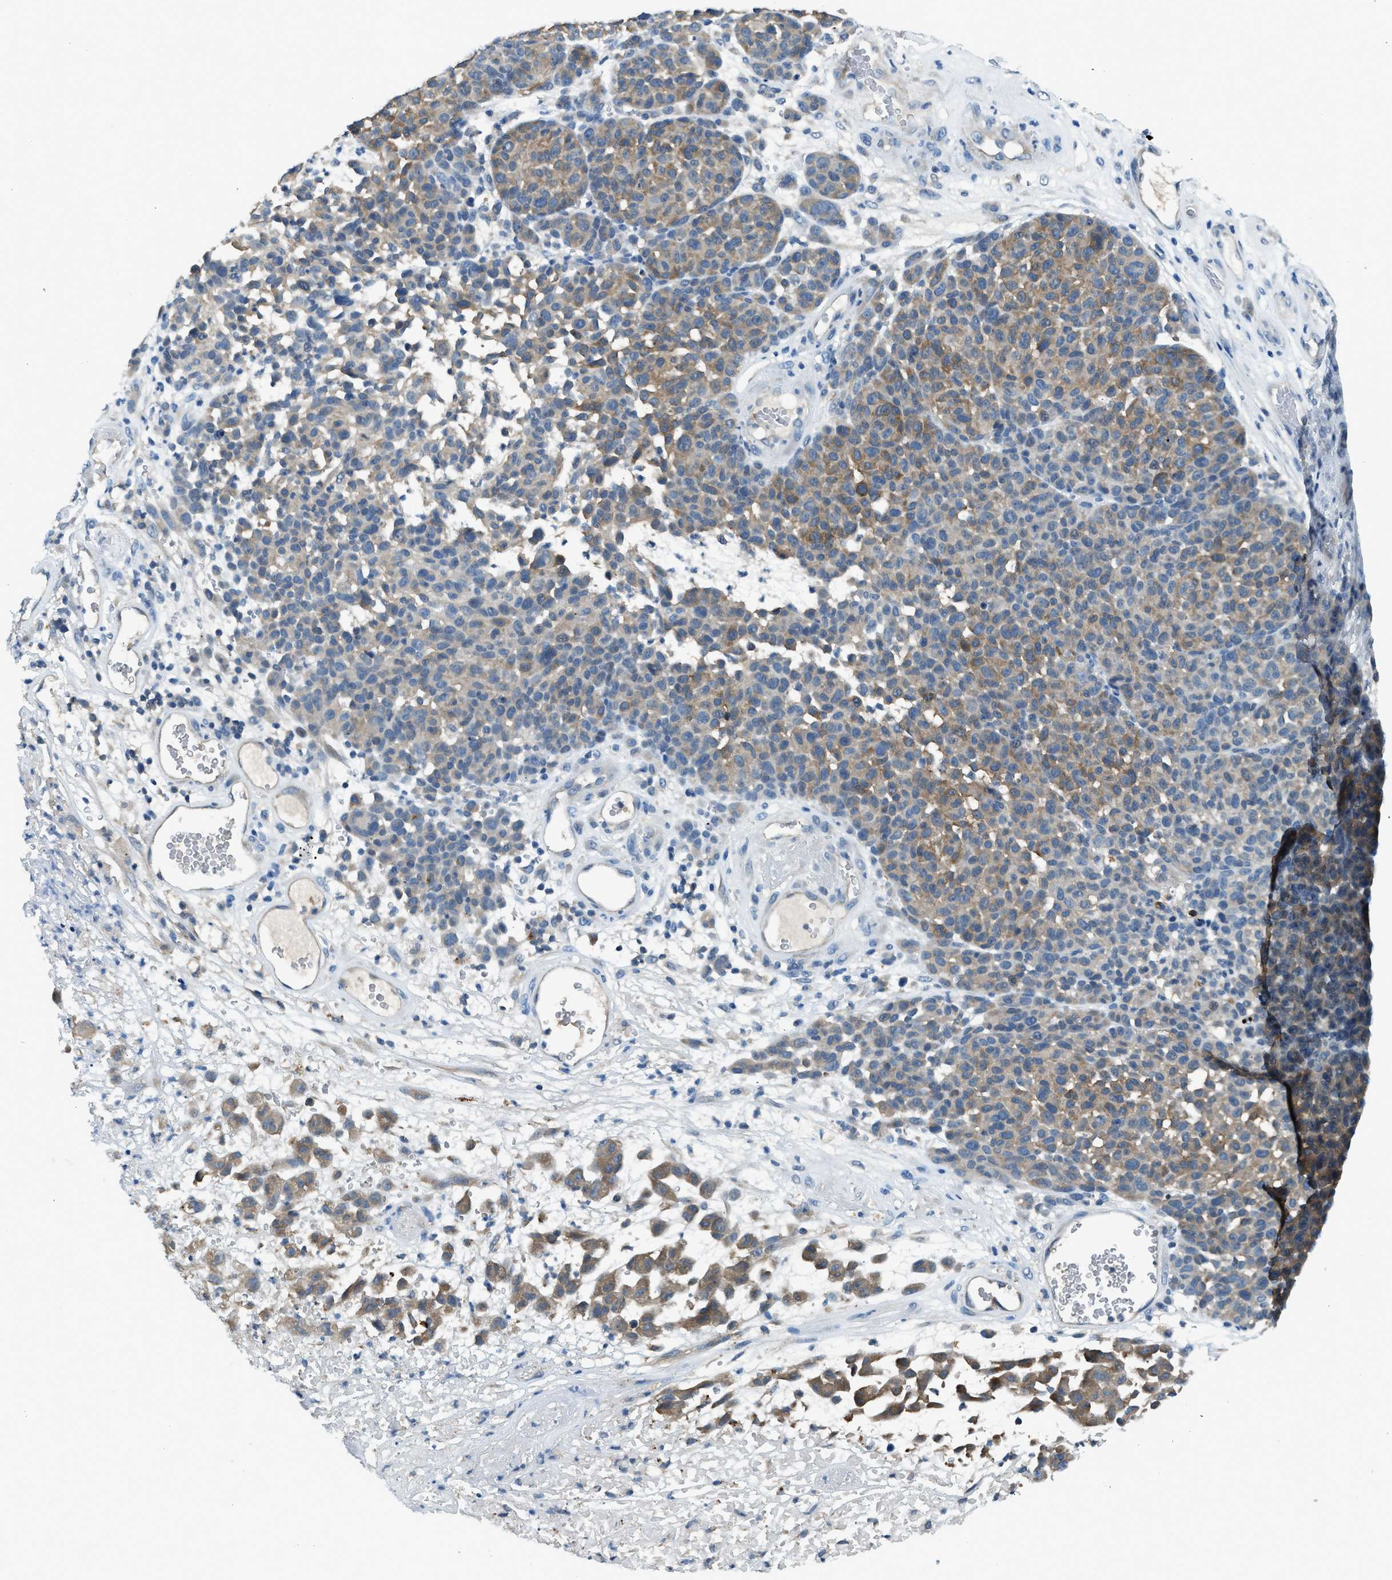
{"staining": {"intensity": "moderate", "quantity": "25%-75%", "location": "cytoplasmic/membranous"}, "tissue": "melanoma", "cell_type": "Tumor cells", "image_type": "cancer", "snomed": [{"axis": "morphology", "description": "Malignant melanoma, NOS"}, {"axis": "topography", "description": "Skin"}], "caption": "This image demonstrates melanoma stained with immunohistochemistry to label a protein in brown. The cytoplasmic/membranous of tumor cells show moderate positivity for the protein. Nuclei are counter-stained blue.", "gene": "LMLN", "patient": {"sex": "male", "age": 59}}